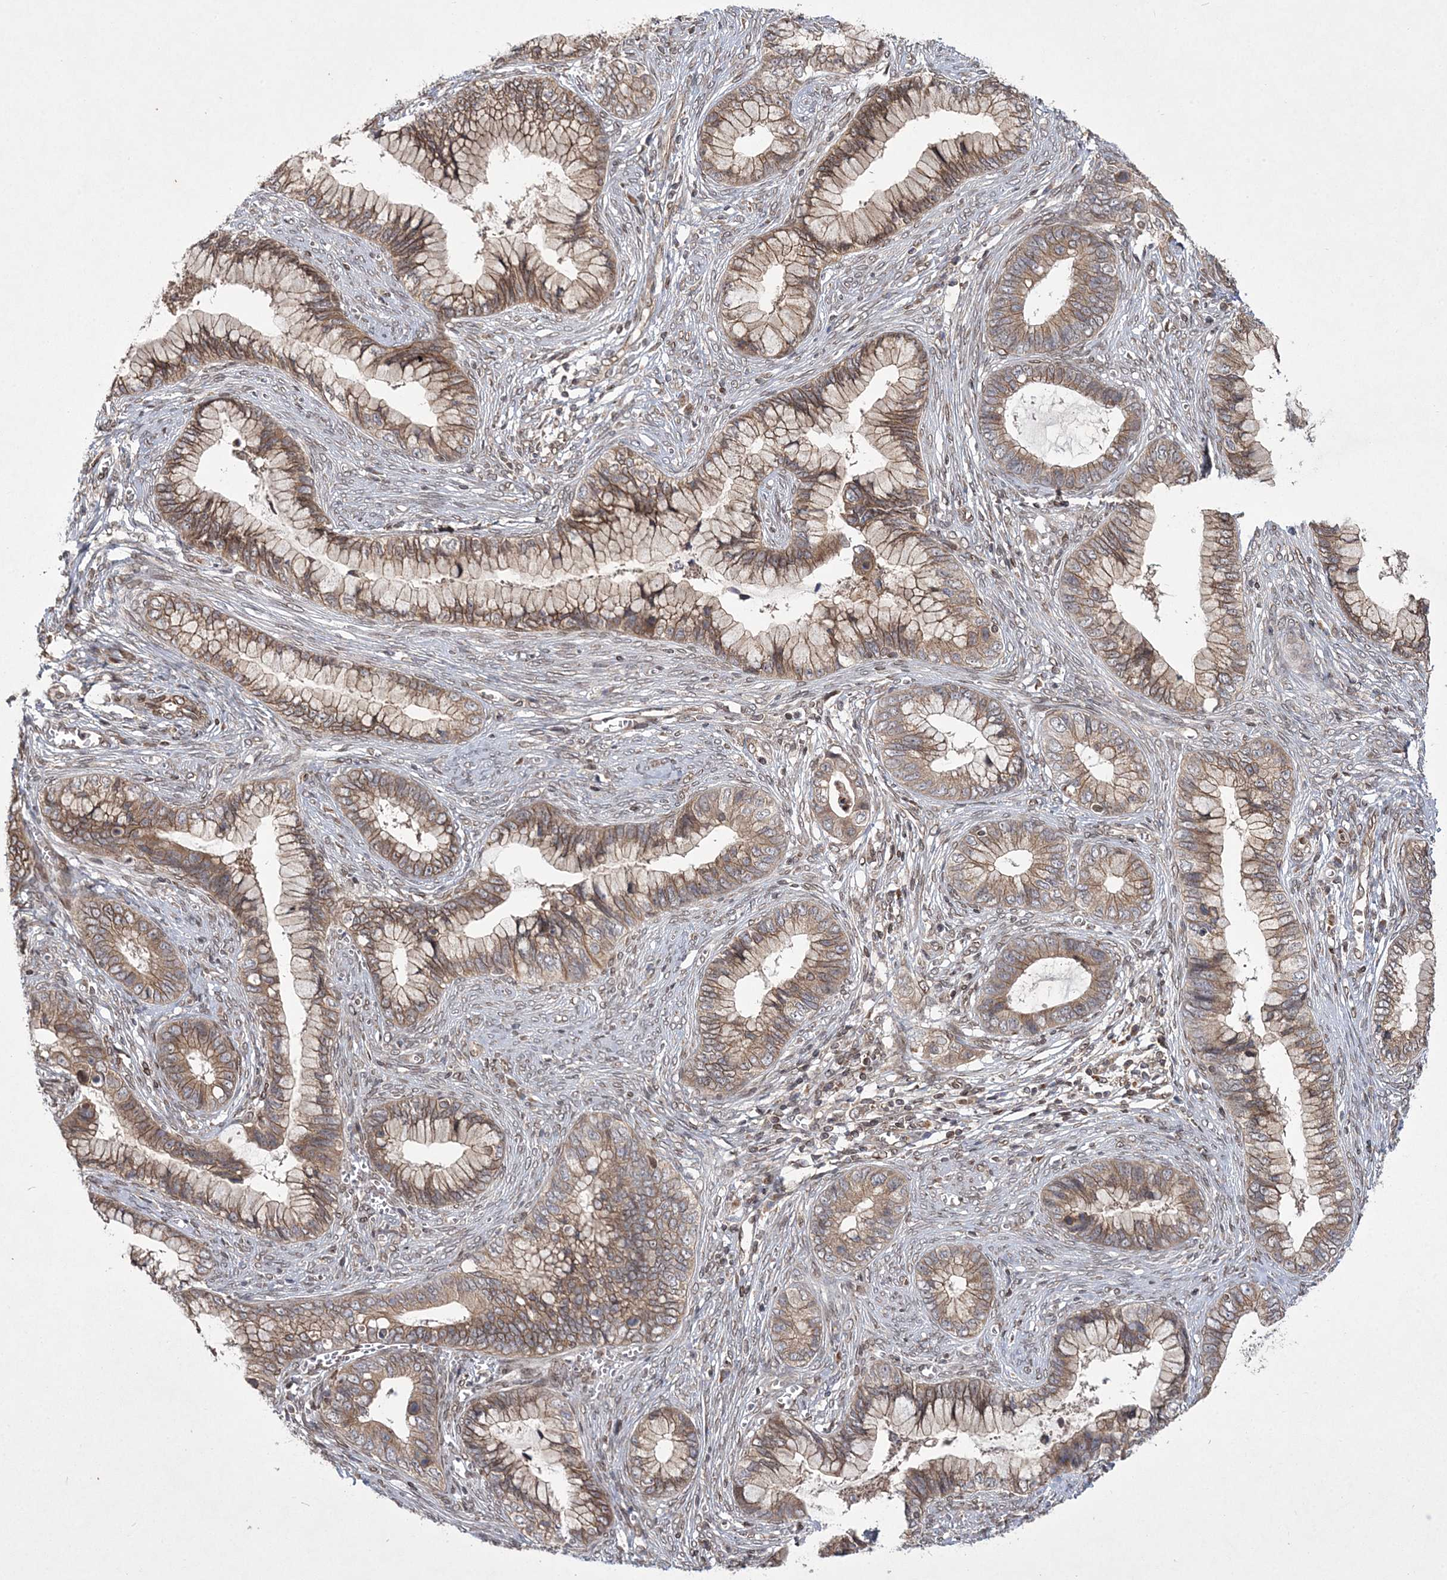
{"staining": {"intensity": "moderate", "quantity": ">75%", "location": "cytoplasmic/membranous"}, "tissue": "cervical cancer", "cell_type": "Tumor cells", "image_type": "cancer", "snomed": [{"axis": "morphology", "description": "Adenocarcinoma, NOS"}, {"axis": "topography", "description": "Cervix"}], "caption": "The photomicrograph exhibits staining of cervical adenocarcinoma, revealing moderate cytoplasmic/membranous protein staining (brown color) within tumor cells.", "gene": "DNAJC27", "patient": {"sex": "female", "age": 44}}